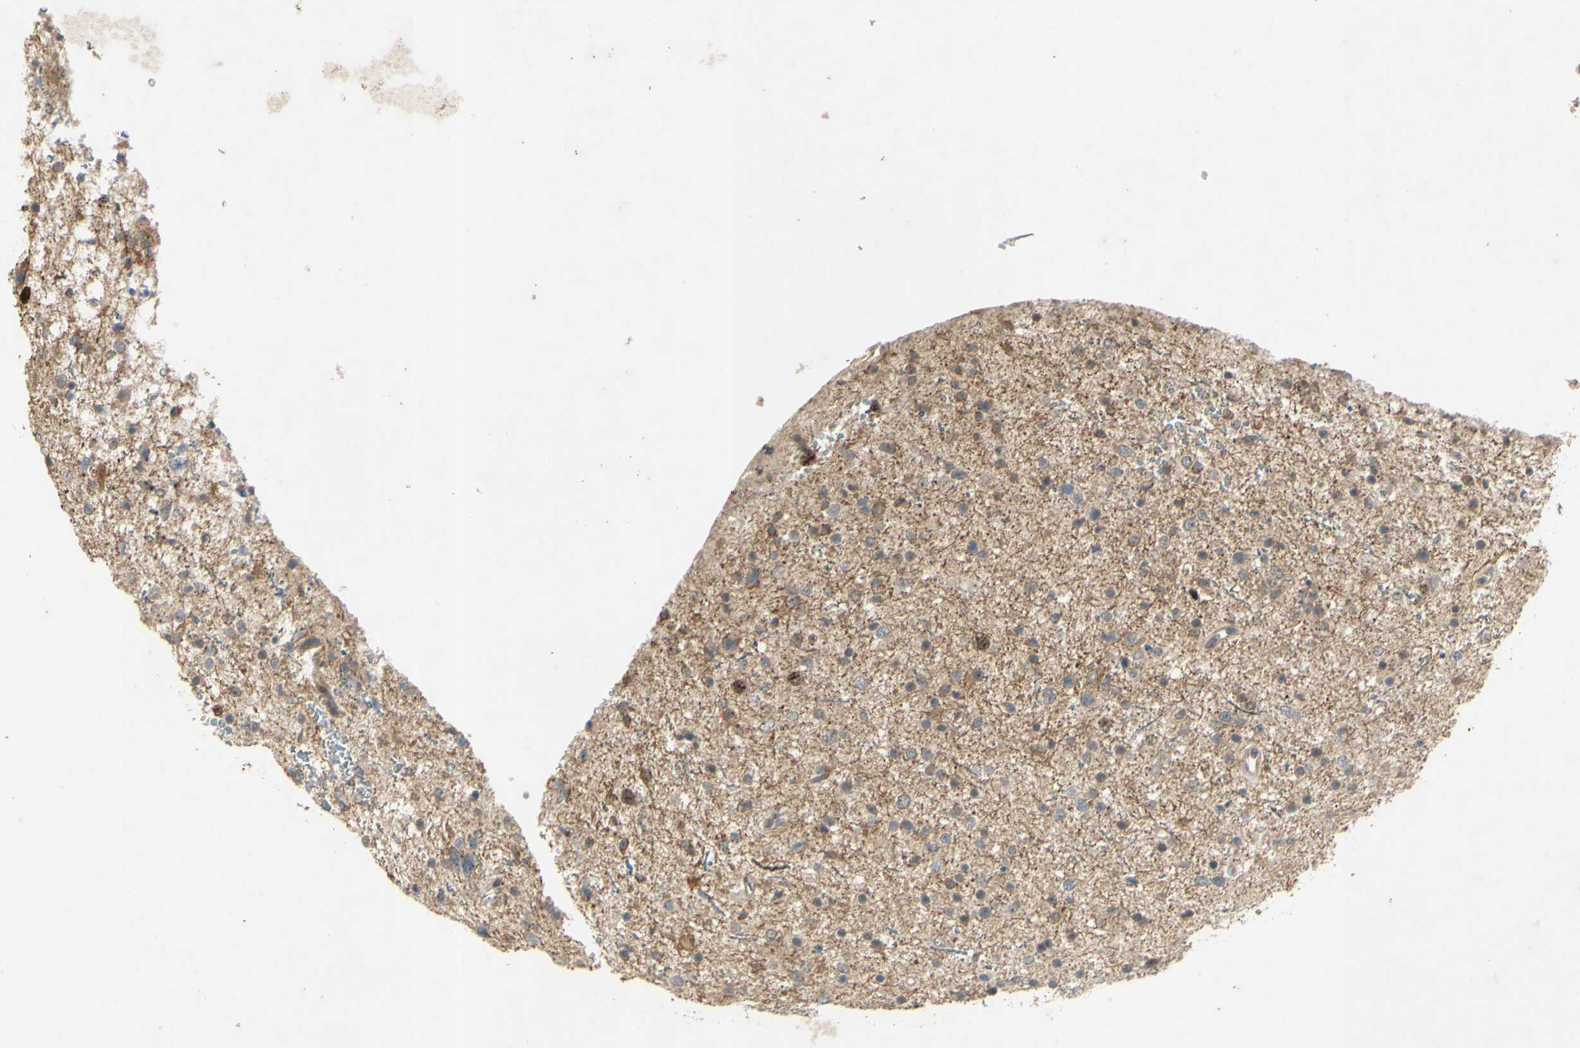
{"staining": {"intensity": "moderate", "quantity": "<25%", "location": "nuclear"}, "tissue": "glioma", "cell_type": "Tumor cells", "image_type": "cancer", "snomed": [{"axis": "morphology", "description": "Glioma, malignant, Low grade"}, {"axis": "topography", "description": "Brain"}], "caption": "IHC of glioma shows low levels of moderate nuclear staining in about <25% of tumor cells. (Brightfield microscopy of DAB IHC at high magnification).", "gene": "RAD18", "patient": {"sex": "female", "age": 37}}